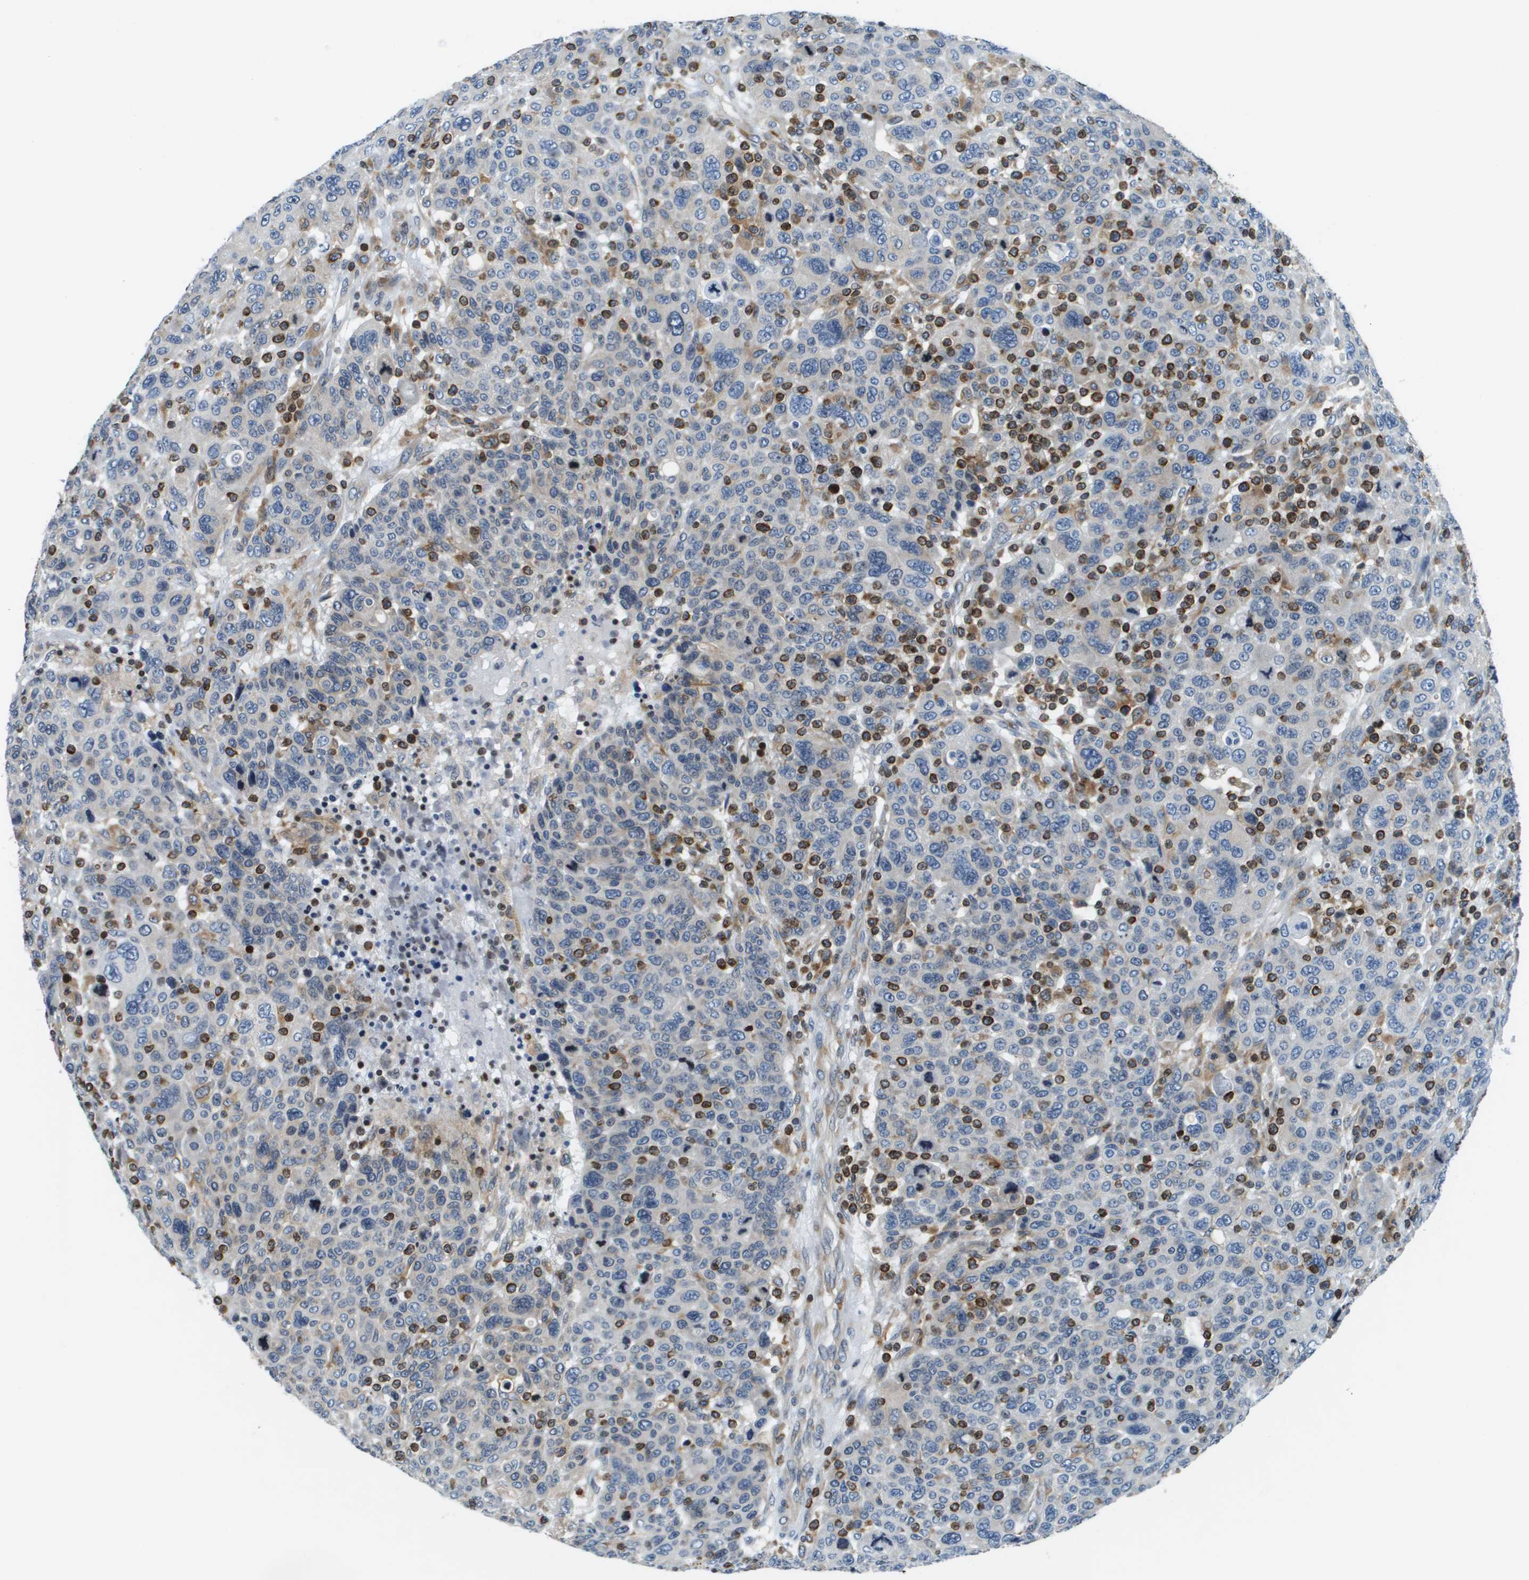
{"staining": {"intensity": "negative", "quantity": "none", "location": "none"}, "tissue": "breast cancer", "cell_type": "Tumor cells", "image_type": "cancer", "snomed": [{"axis": "morphology", "description": "Duct carcinoma"}, {"axis": "topography", "description": "Breast"}], "caption": "Breast cancer (infiltrating ductal carcinoma) was stained to show a protein in brown. There is no significant positivity in tumor cells.", "gene": "ESYT1", "patient": {"sex": "female", "age": 37}}